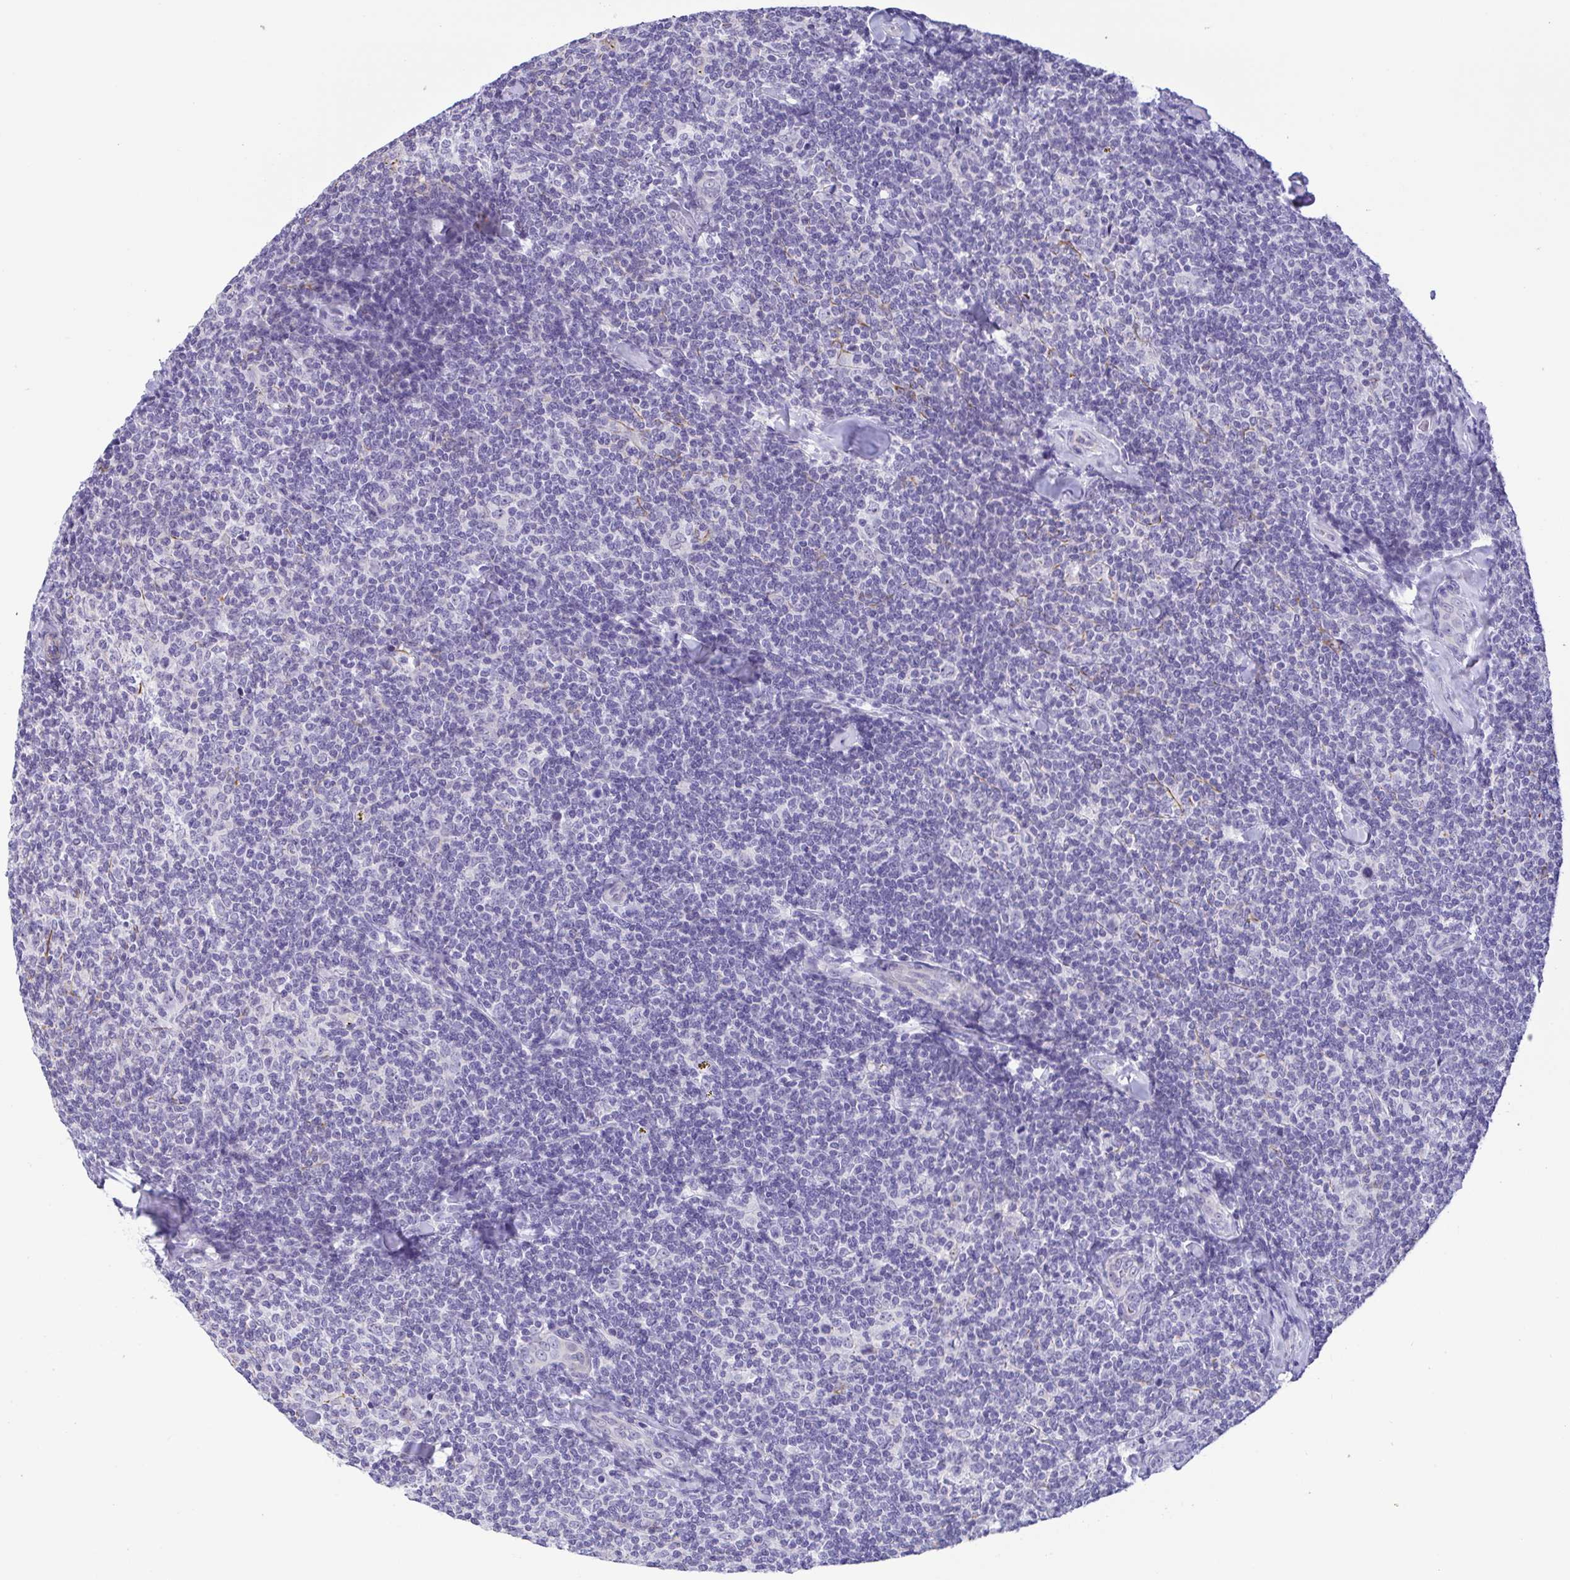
{"staining": {"intensity": "negative", "quantity": "none", "location": "none"}, "tissue": "lymphoma", "cell_type": "Tumor cells", "image_type": "cancer", "snomed": [{"axis": "morphology", "description": "Malignant lymphoma, non-Hodgkin's type, Low grade"}, {"axis": "topography", "description": "Lymph node"}], "caption": "Immunohistochemical staining of human malignant lymphoma, non-Hodgkin's type (low-grade) exhibits no significant positivity in tumor cells.", "gene": "MYL7", "patient": {"sex": "female", "age": 56}}